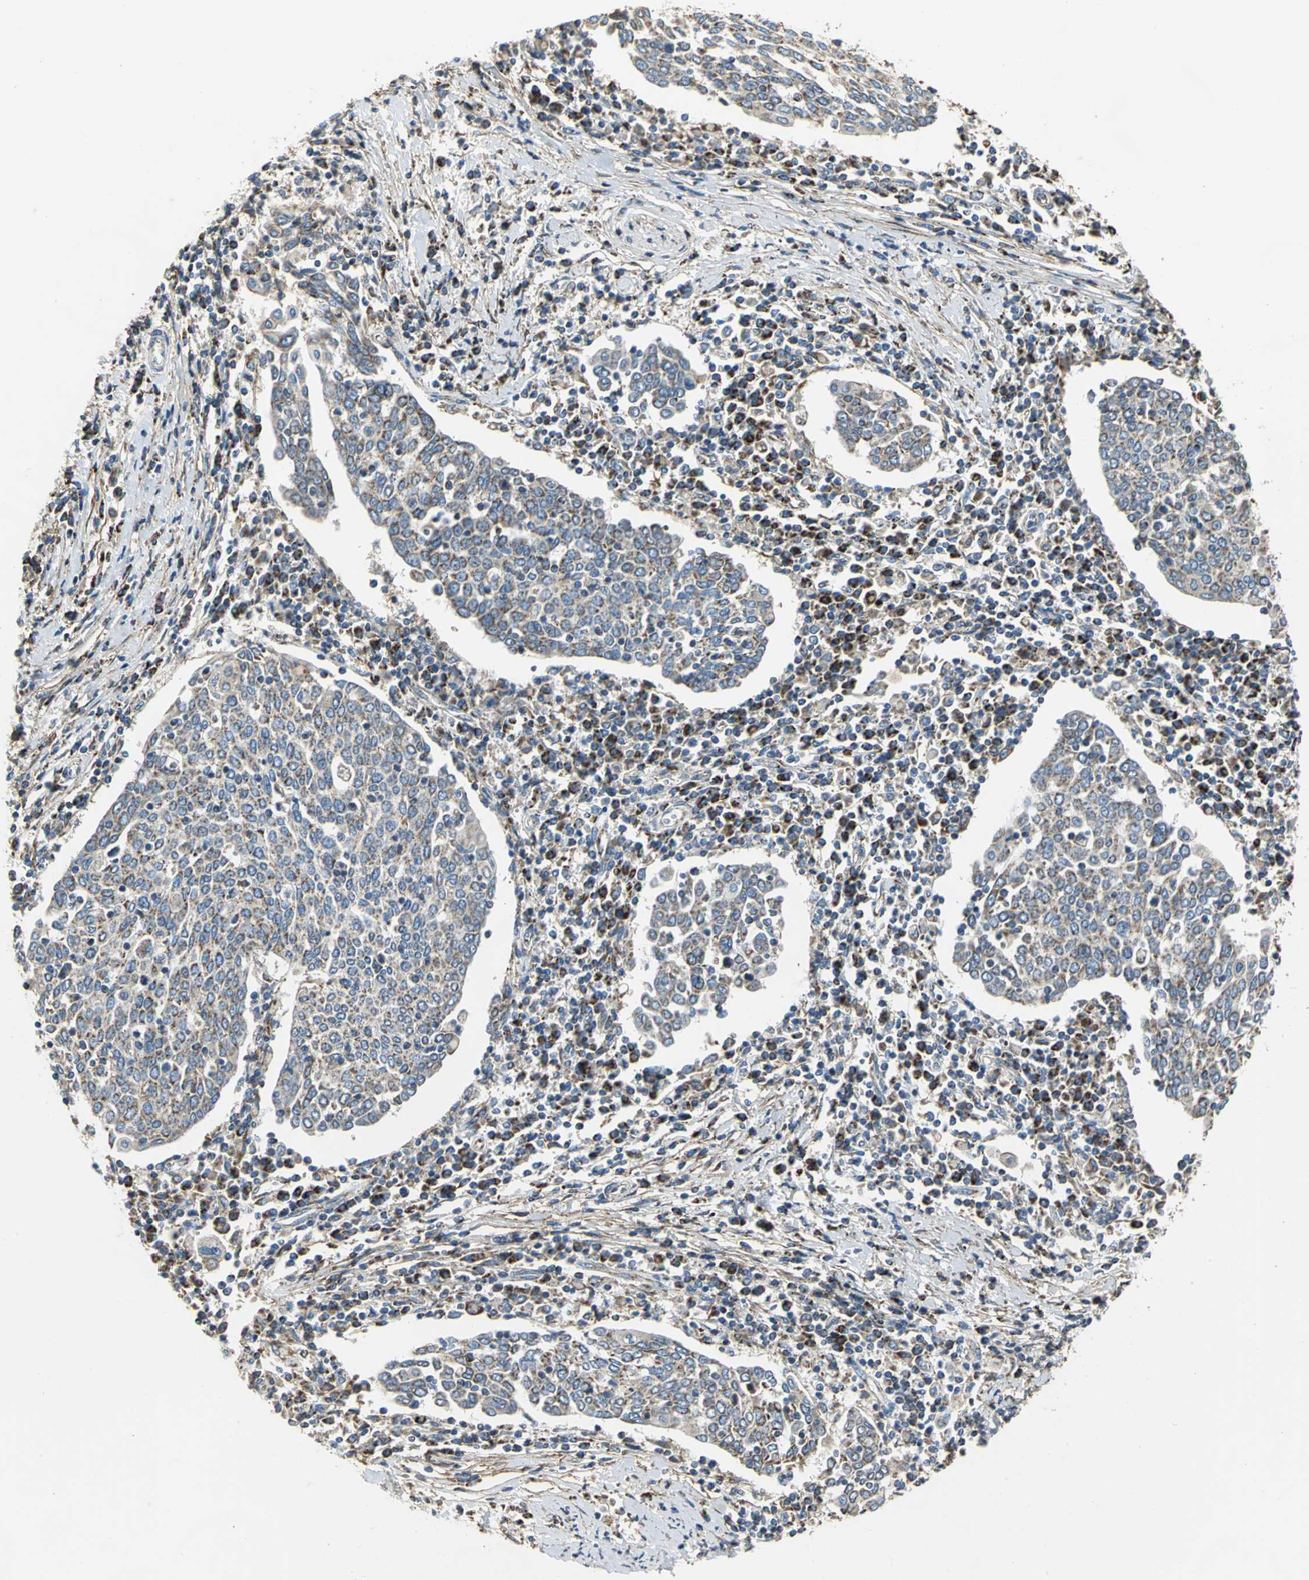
{"staining": {"intensity": "moderate", "quantity": ">75%", "location": "cytoplasmic/membranous"}, "tissue": "cervical cancer", "cell_type": "Tumor cells", "image_type": "cancer", "snomed": [{"axis": "morphology", "description": "Squamous cell carcinoma, NOS"}, {"axis": "topography", "description": "Cervix"}], "caption": "Moderate cytoplasmic/membranous expression for a protein is identified in about >75% of tumor cells of cervical cancer (squamous cell carcinoma) using IHC.", "gene": "NDUFB5", "patient": {"sex": "female", "age": 40}}